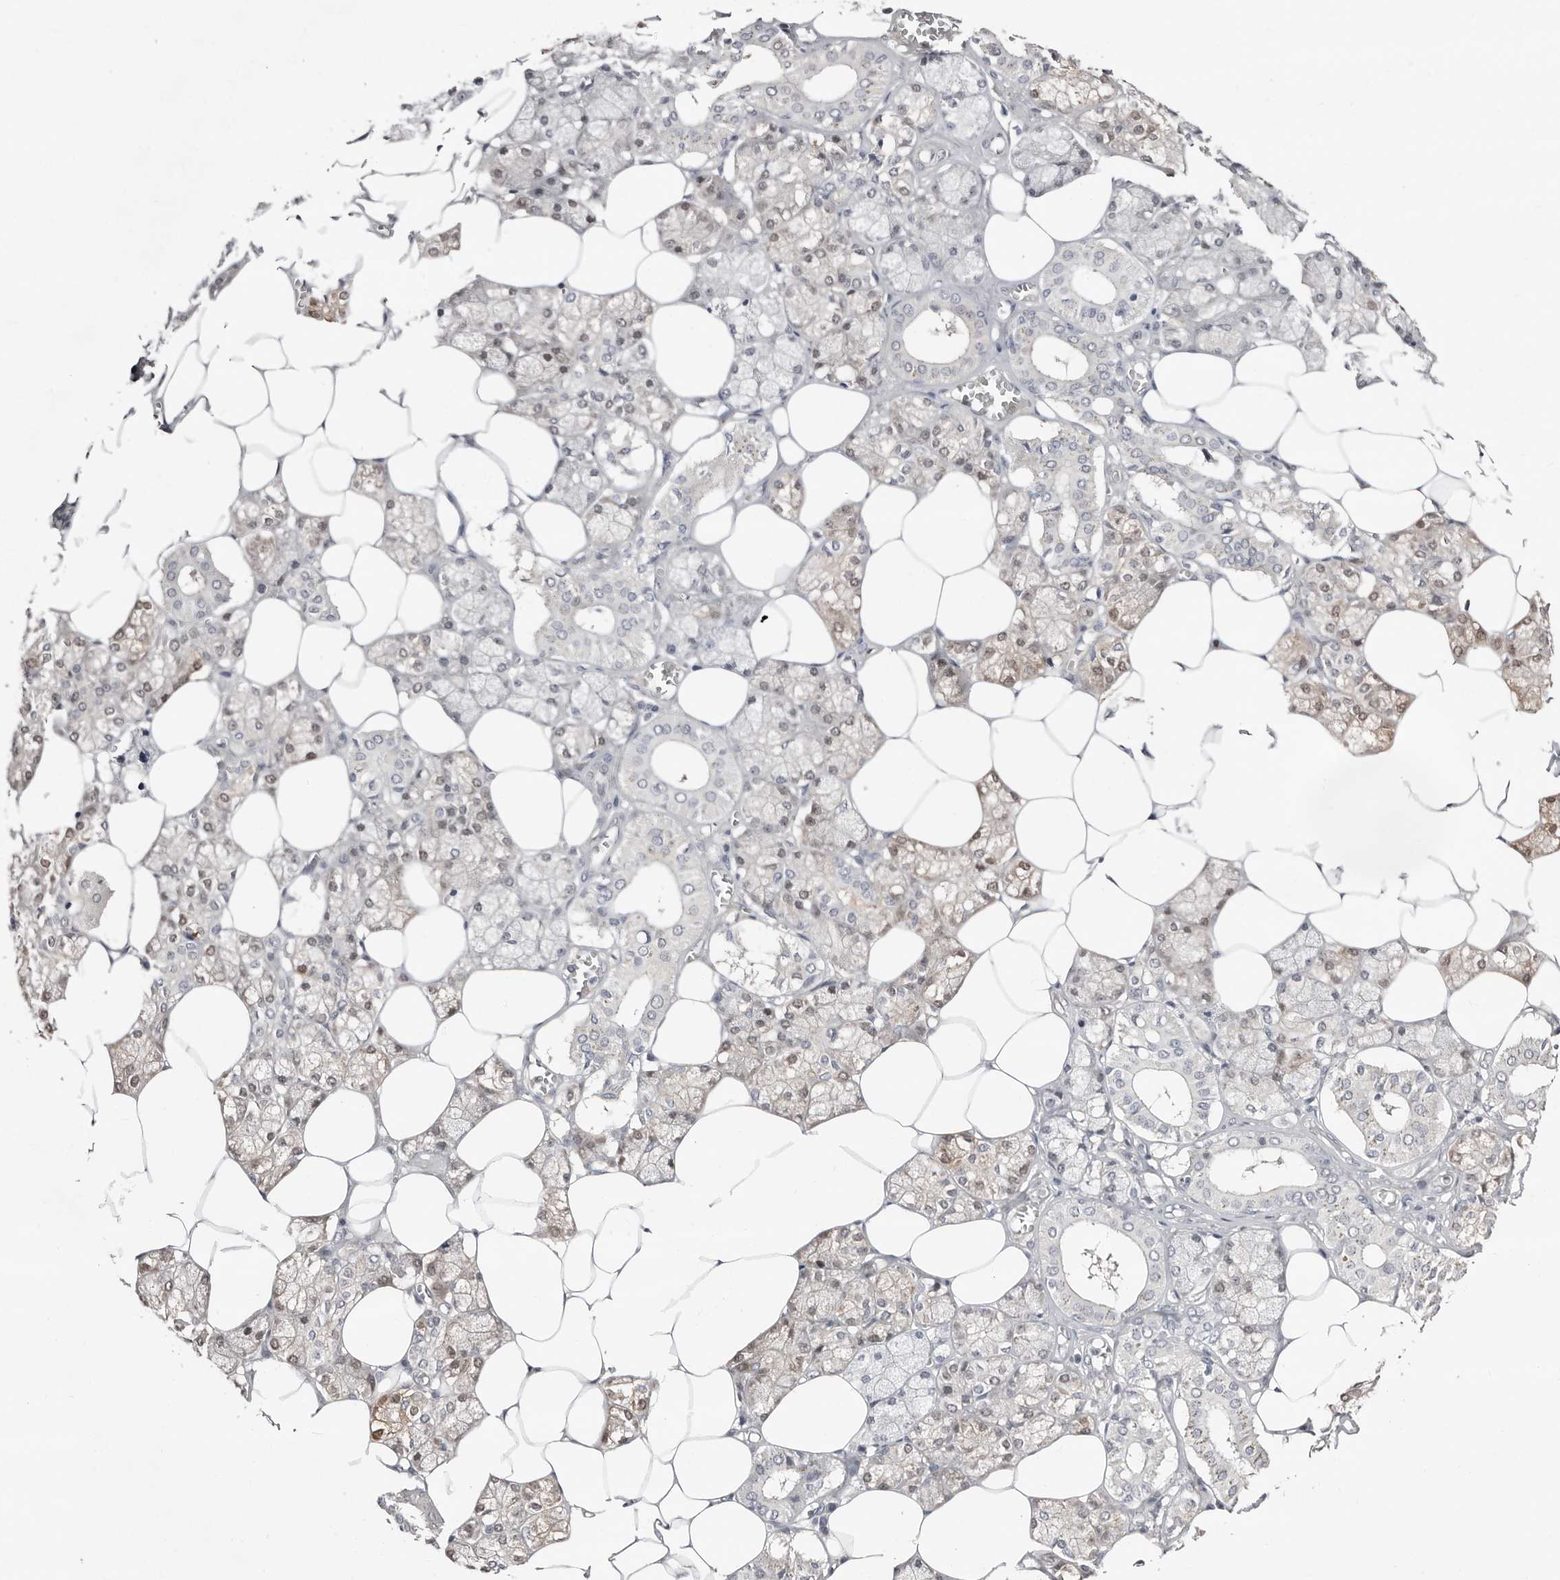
{"staining": {"intensity": "weak", "quantity": "<25%", "location": "nuclear"}, "tissue": "salivary gland", "cell_type": "Glandular cells", "image_type": "normal", "snomed": [{"axis": "morphology", "description": "Normal tissue, NOS"}, {"axis": "topography", "description": "Salivary gland"}], "caption": "The image demonstrates no significant positivity in glandular cells of salivary gland.", "gene": "ASRGL1", "patient": {"sex": "male", "age": 62}}